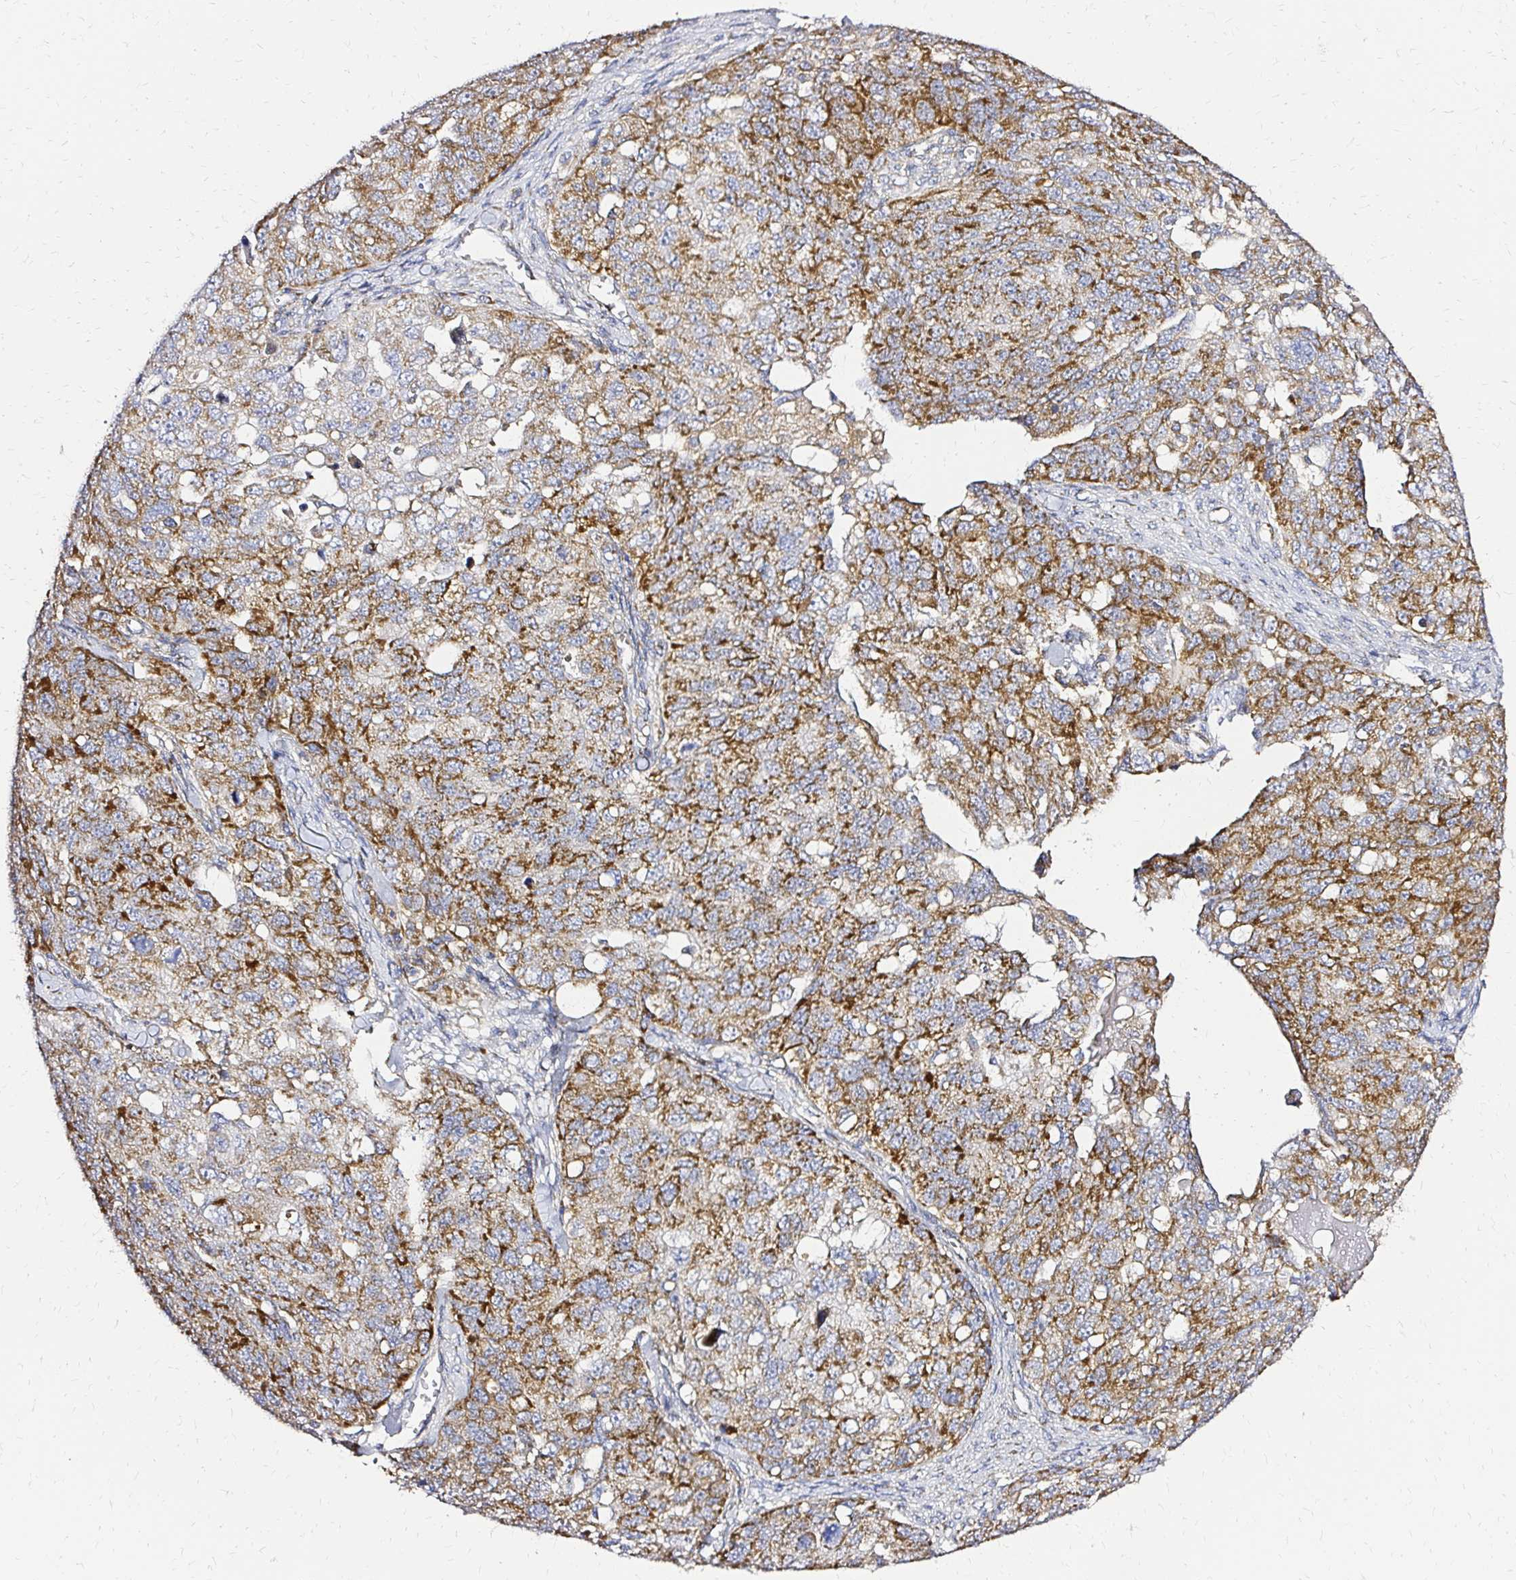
{"staining": {"intensity": "moderate", "quantity": ">75%", "location": "cytoplasmic/membranous"}, "tissue": "ovarian cancer", "cell_type": "Tumor cells", "image_type": "cancer", "snomed": [{"axis": "morphology", "description": "Carcinoma, endometroid"}, {"axis": "topography", "description": "Ovary"}], "caption": "Approximately >75% of tumor cells in human ovarian endometroid carcinoma exhibit moderate cytoplasmic/membranous protein staining as visualized by brown immunohistochemical staining.", "gene": "MRPL13", "patient": {"sex": "female", "age": 70}}